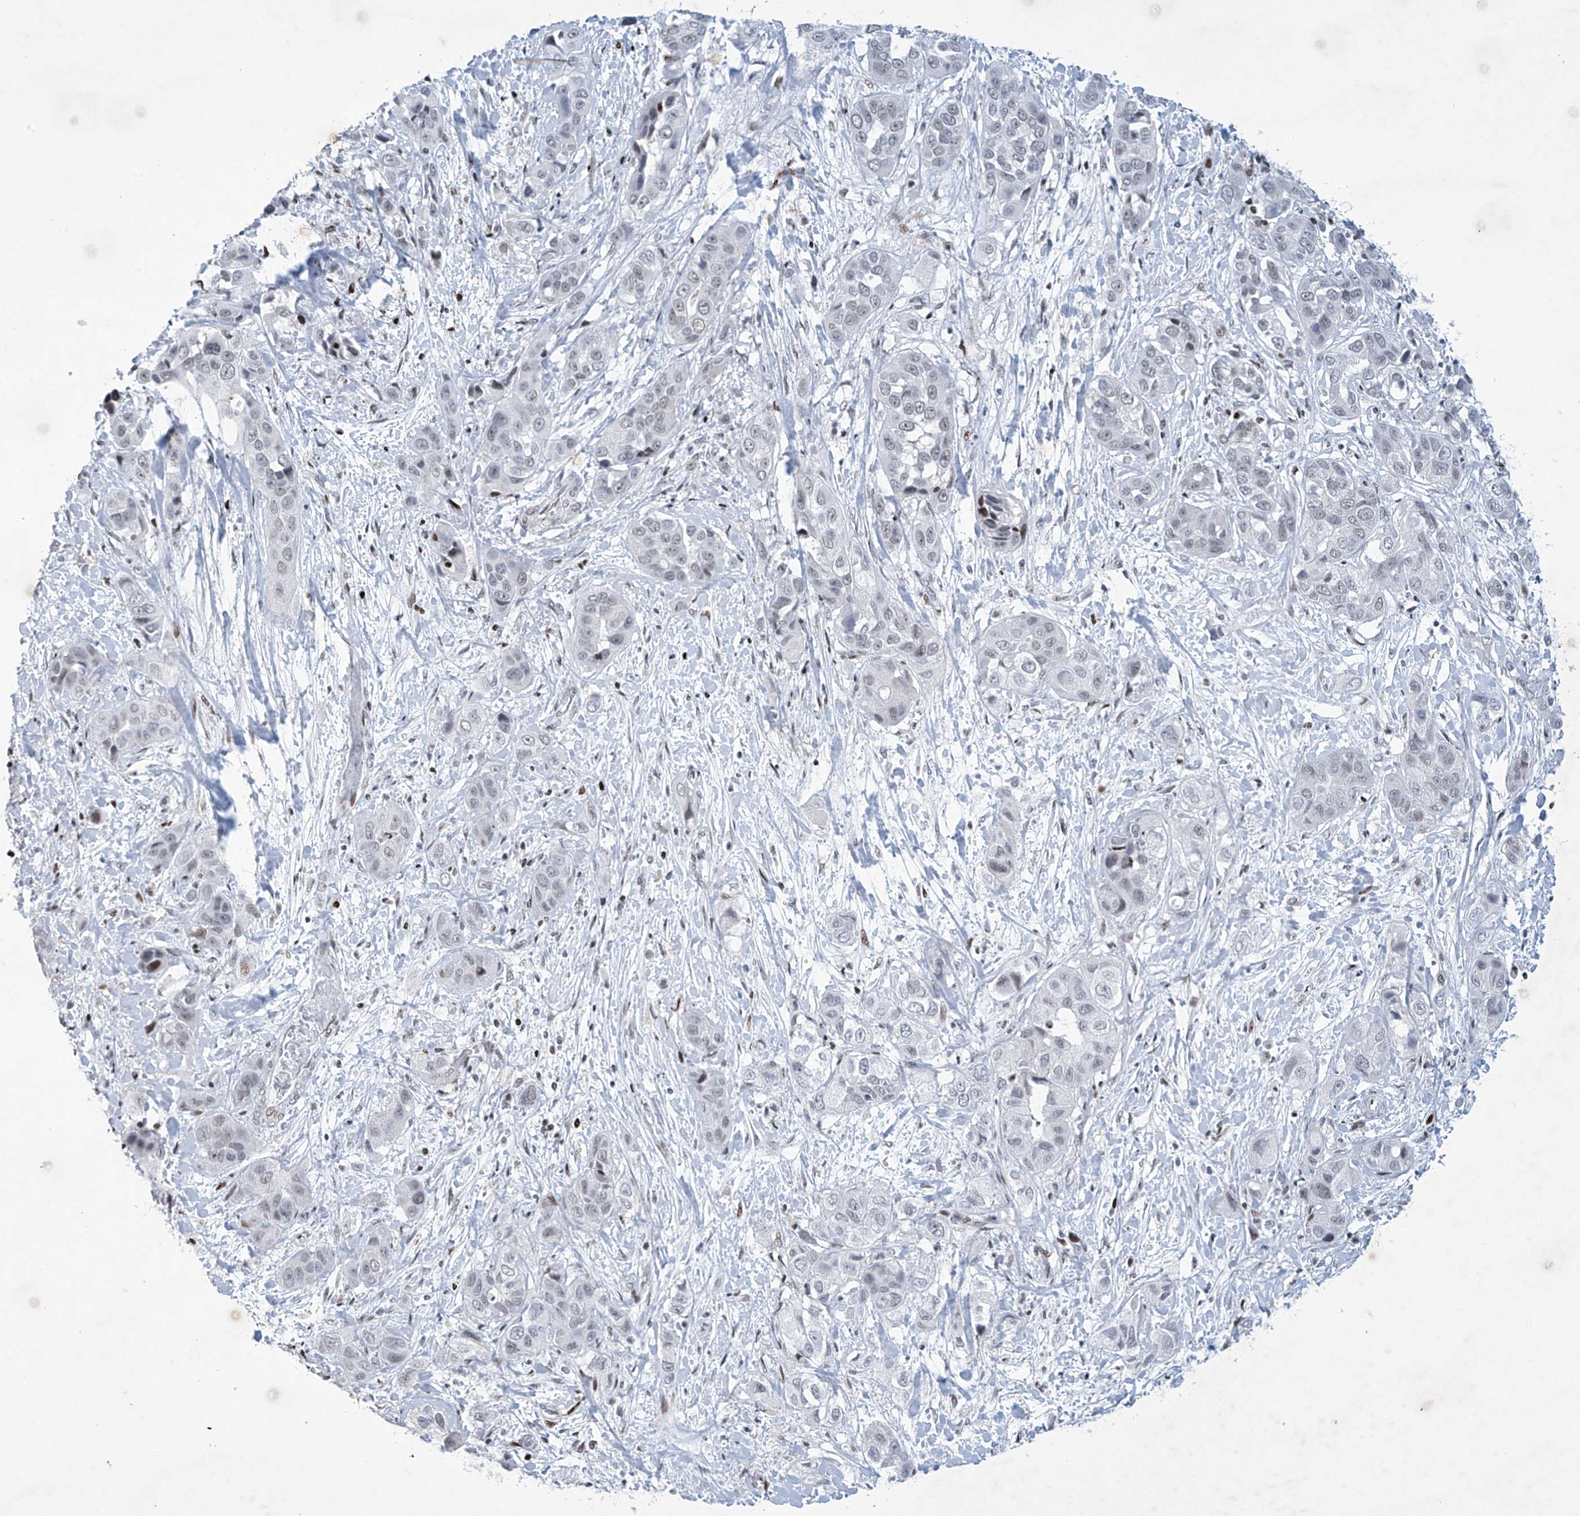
{"staining": {"intensity": "negative", "quantity": "none", "location": "none"}, "tissue": "liver cancer", "cell_type": "Tumor cells", "image_type": "cancer", "snomed": [{"axis": "morphology", "description": "Cholangiocarcinoma"}, {"axis": "topography", "description": "Liver"}], "caption": "IHC image of neoplastic tissue: cholangiocarcinoma (liver) stained with DAB (3,3'-diaminobenzidine) exhibits no significant protein positivity in tumor cells. The staining is performed using DAB brown chromogen with nuclei counter-stained in using hematoxylin.", "gene": "RFX7", "patient": {"sex": "female", "age": 52}}